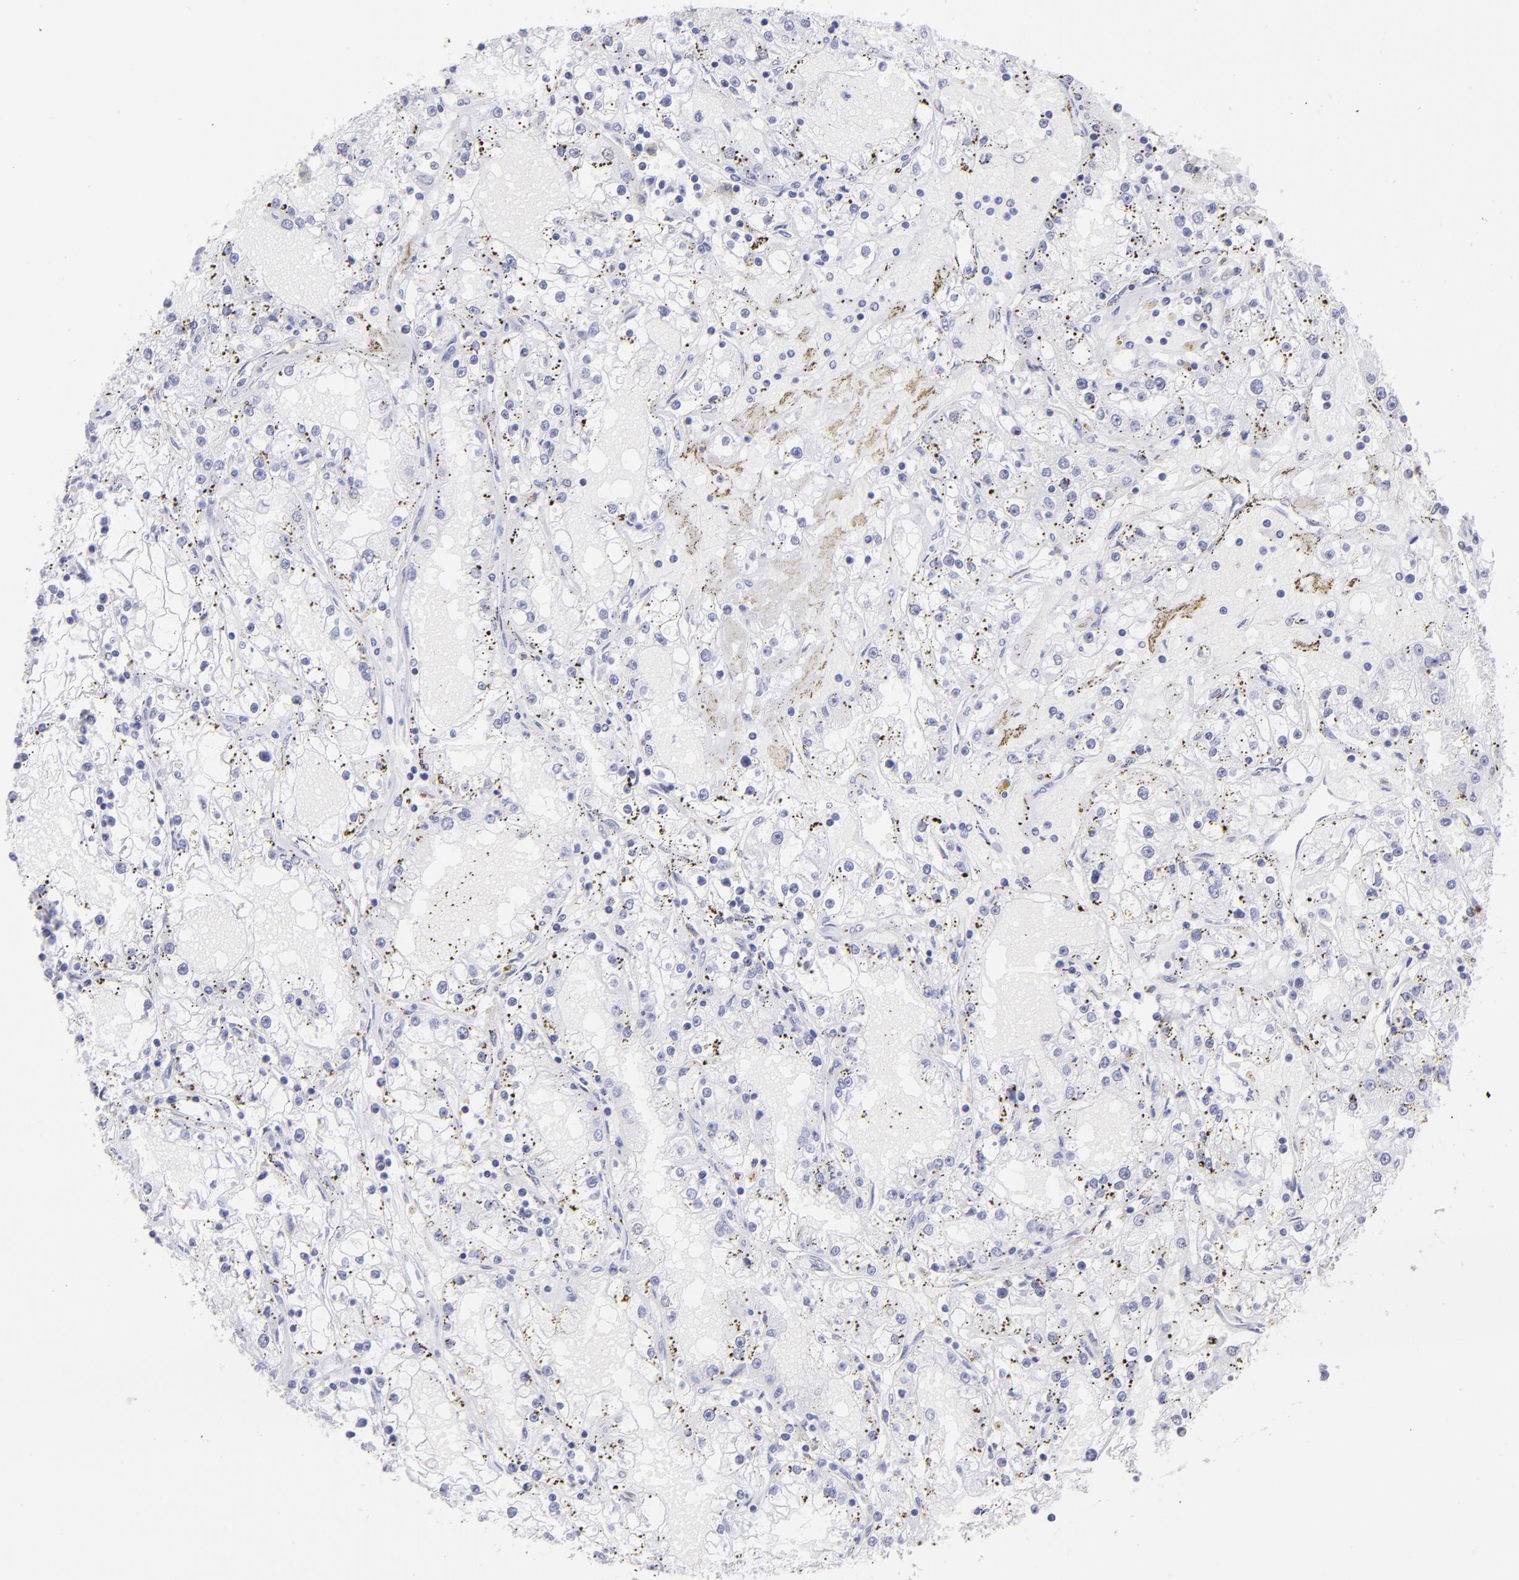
{"staining": {"intensity": "negative", "quantity": "none", "location": "none"}, "tissue": "renal cancer", "cell_type": "Tumor cells", "image_type": "cancer", "snomed": [{"axis": "morphology", "description": "Adenocarcinoma, NOS"}, {"axis": "topography", "description": "Kidney"}], "caption": "High power microscopy histopathology image of an immunohistochemistry histopathology image of renal cancer, revealing no significant expression in tumor cells.", "gene": "CNP", "patient": {"sex": "male", "age": 56}}